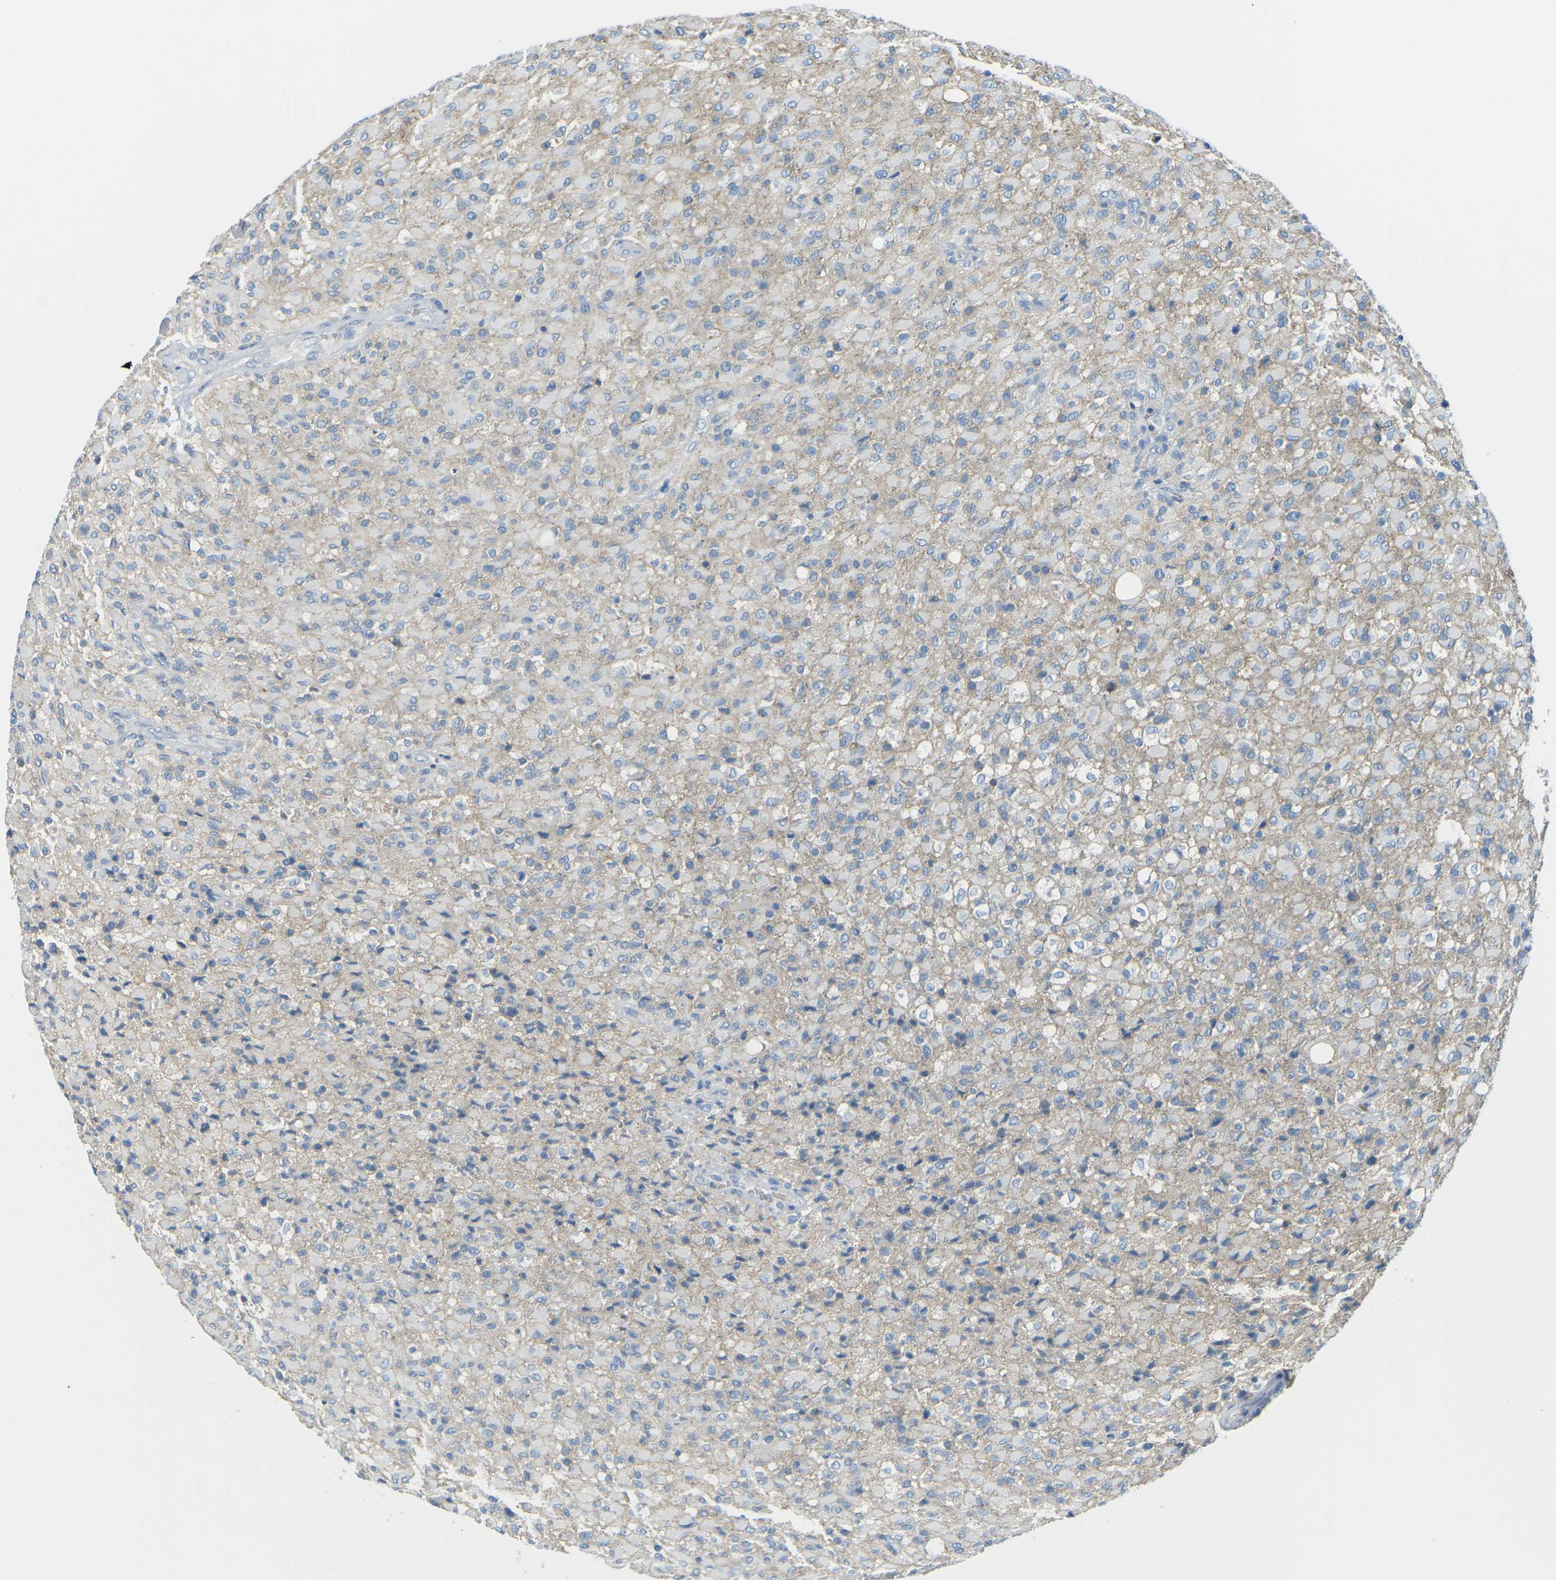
{"staining": {"intensity": "negative", "quantity": "none", "location": "none"}, "tissue": "glioma", "cell_type": "Tumor cells", "image_type": "cancer", "snomed": [{"axis": "morphology", "description": "Glioma, malignant, High grade"}, {"axis": "topography", "description": "Brain"}], "caption": "A histopathology image of glioma stained for a protein shows no brown staining in tumor cells.", "gene": "CD47", "patient": {"sex": "male", "age": 71}}